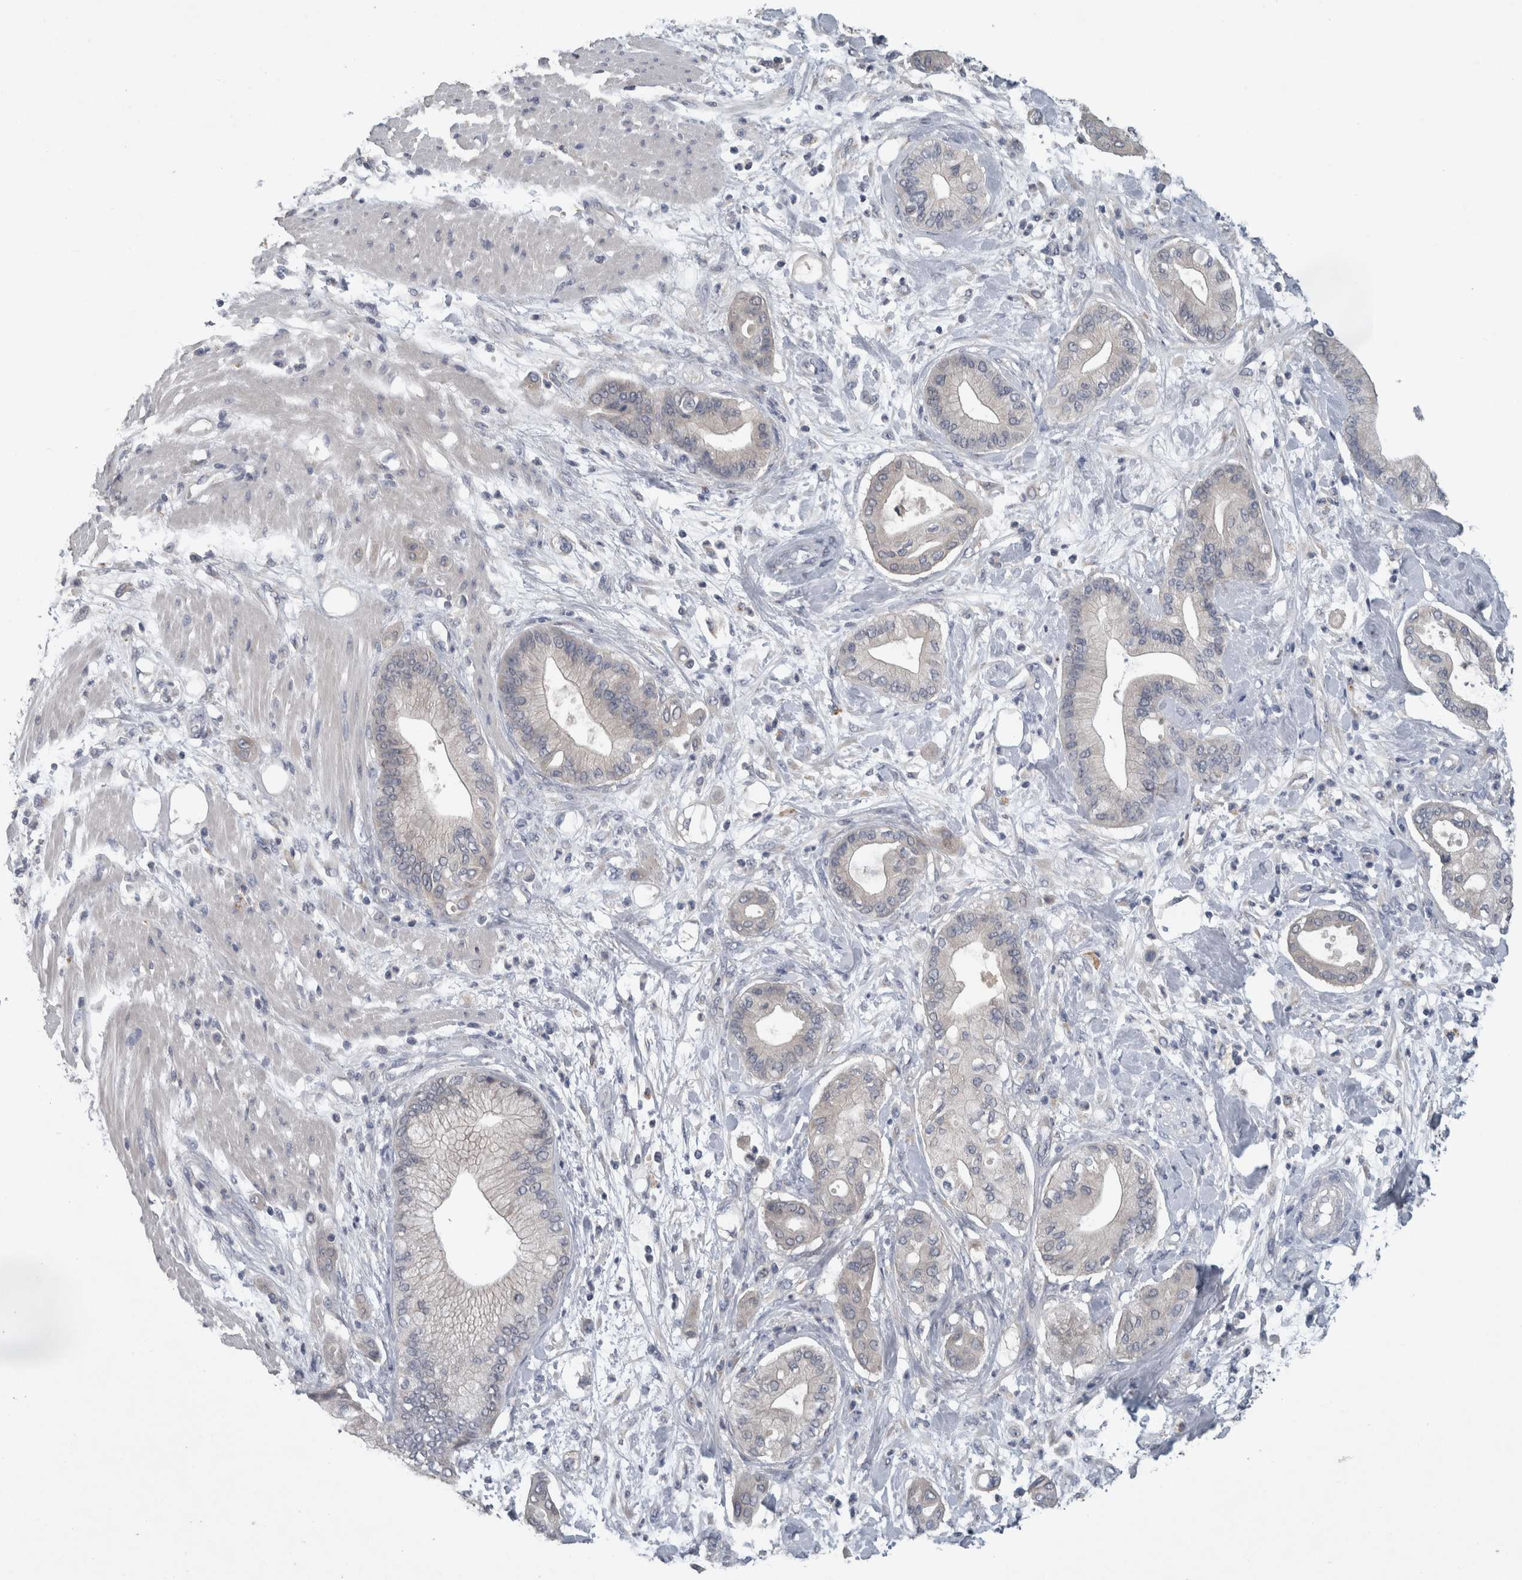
{"staining": {"intensity": "negative", "quantity": "none", "location": "none"}, "tissue": "pancreatic cancer", "cell_type": "Tumor cells", "image_type": "cancer", "snomed": [{"axis": "morphology", "description": "Adenocarcinoma, NOS"}, {"axis": "morphology", "description": "Adenocarcinoma, metastatic, NOS"}, {"axis": "topography", "description": "Lymph node"}, {"axis": "topography", "description": "Pancreas"}, {"axis": "topography", "description": "Duodenum"}], "caption": "Tumor cells show no significant positivity in pancreatic cancer (metastatic adenocarcinoma).", "gene": "SLC22A11", "patient": {"sex": "female", "age": 64}}